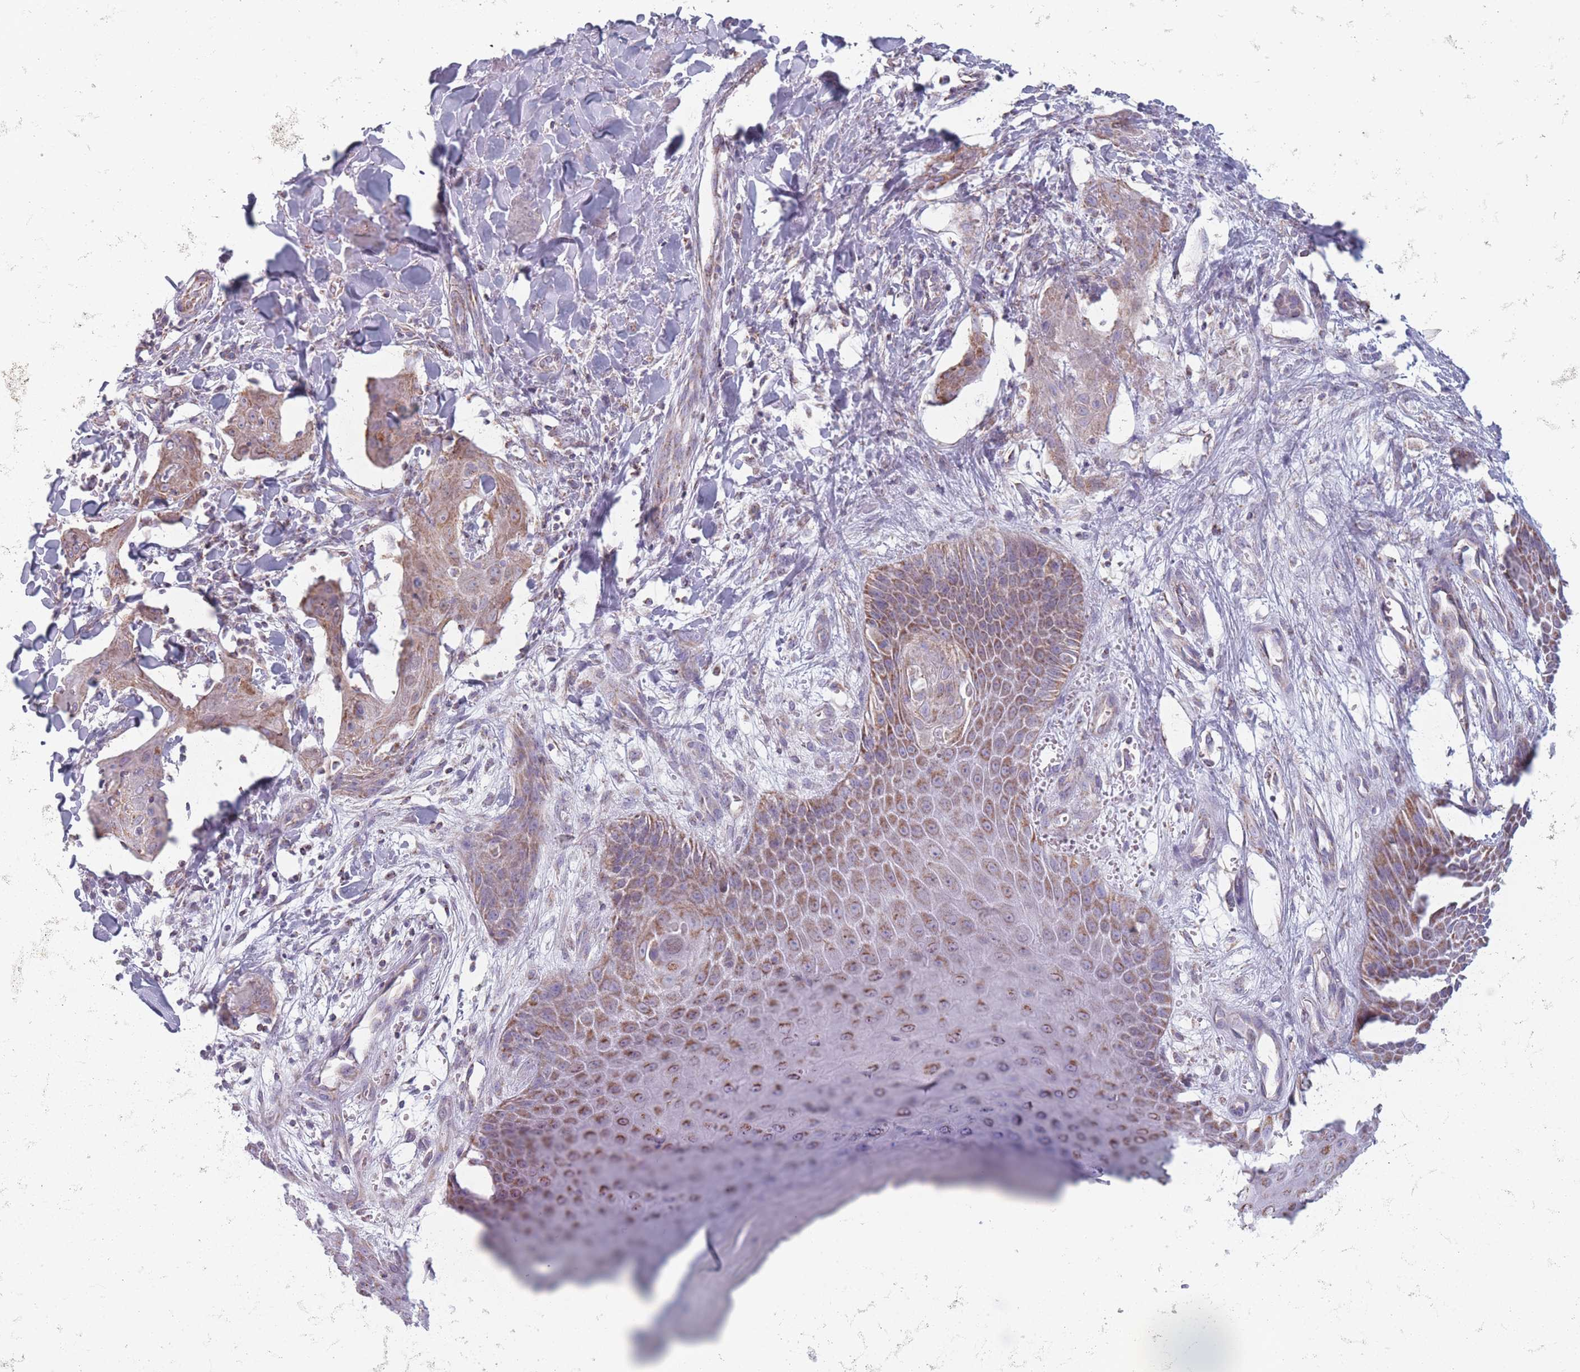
{"staining": {"intensity": "moderate", "quantity": ">75%", "location": "cytoplasmic/membranous"}, "tissue": "skin cancer", "cell_type": "Tumor cells", "image_type": "cancer", "snomed": [{"axis": "morphology", "description": "Squamous cell carcinoma, NOS"}, {"axis": "topography", "description": "Skin"}, {"axis": "topography", "description": "Vulva"}], "caption": "This image displays immunohistochemistry (IHC) staining of skin cancer (squamous cell carcinoma), with medium moderate cytoplasmic/membranous expression in approximately >75% of tumor cells.", "gene": "DCHS1", "patient": {"sex": "female", "age": 85}}